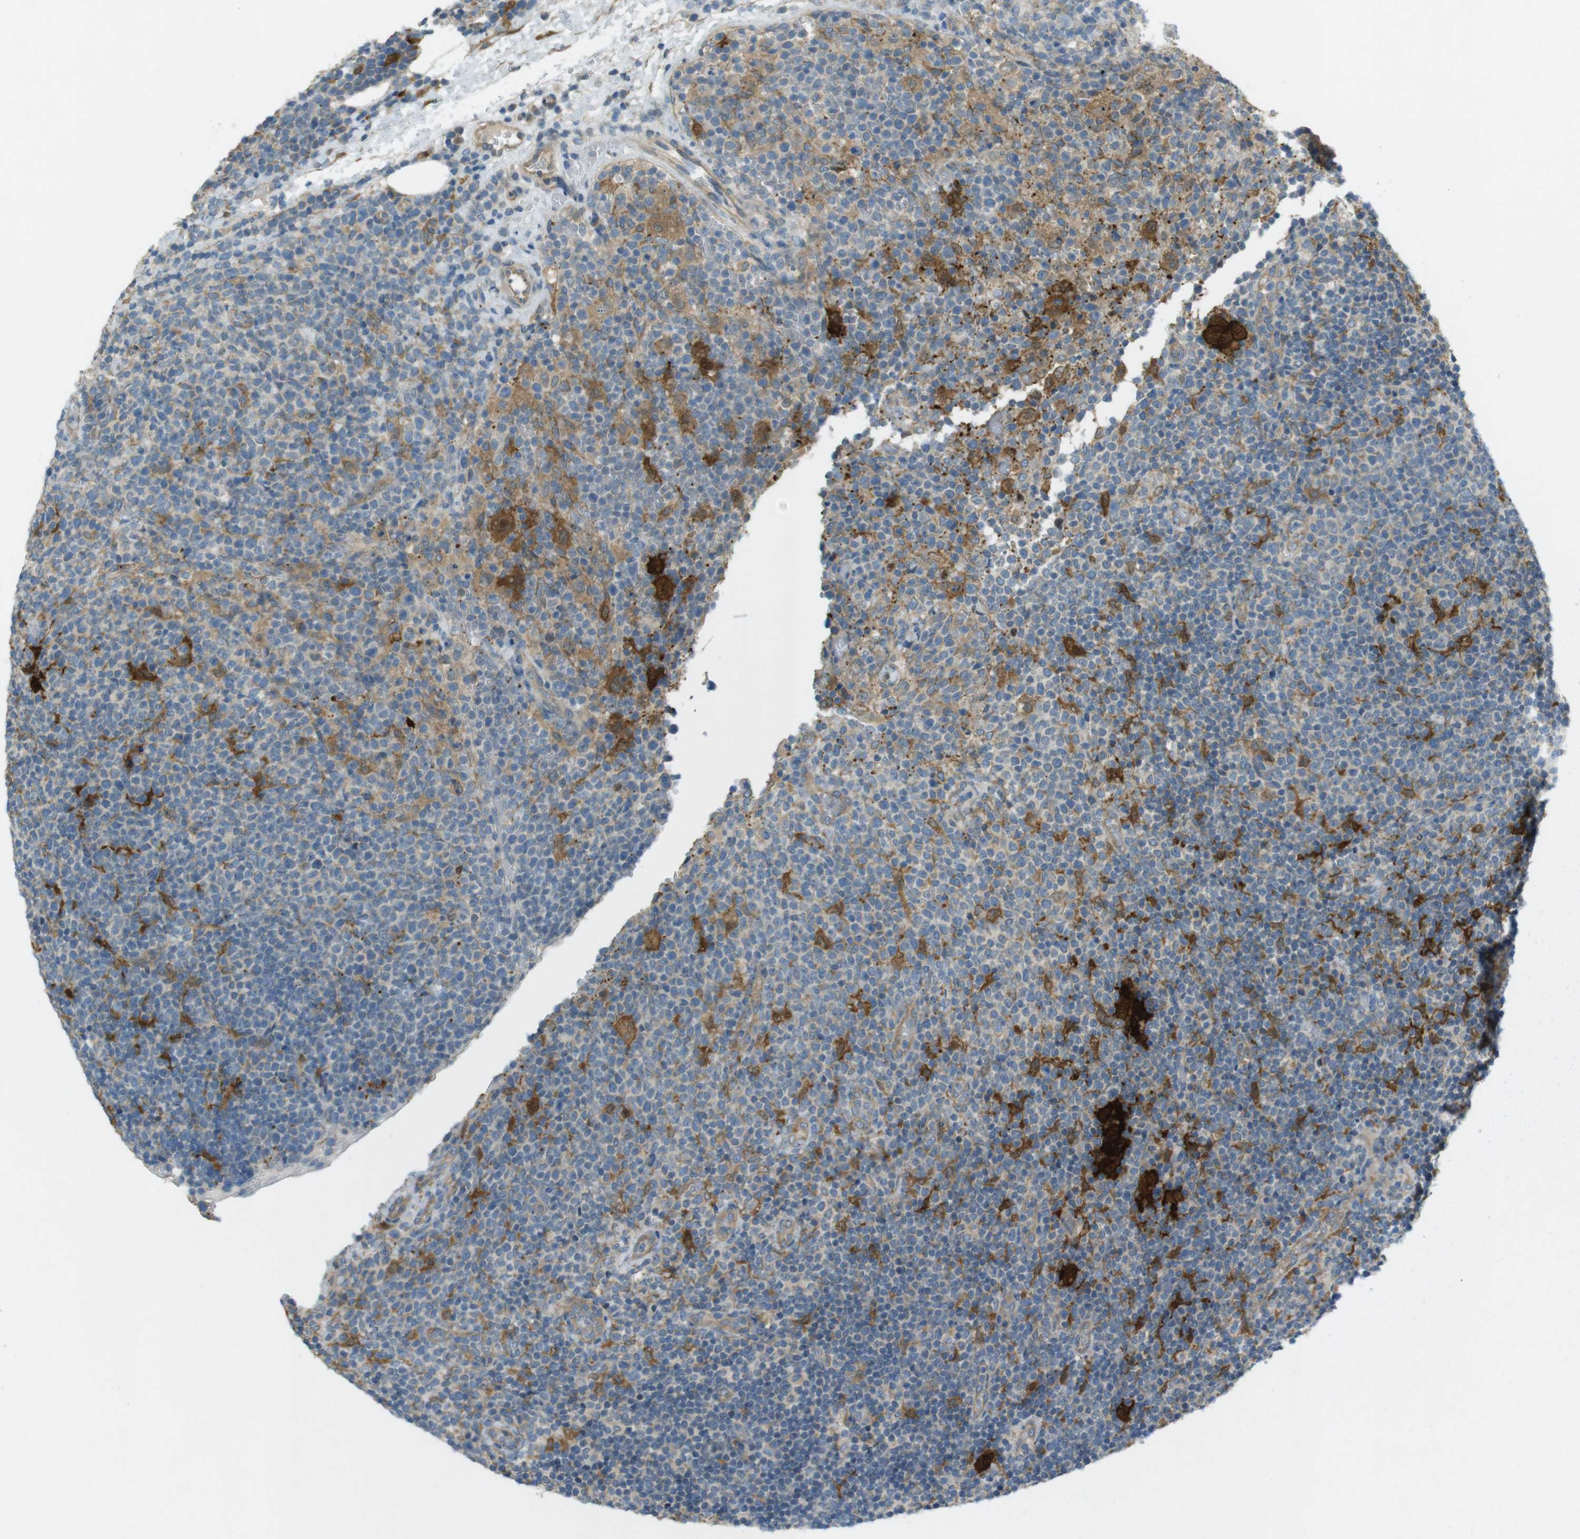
{"staining": {"intensity": "moderate", "quantity": "<25%", "location": "cytoplasmic/membranous"}, "tissue": "lymphoma", "cell_type": "Tumor cells", "image_type": "cancer", "snomed": [{"axis": "morphology", "description": "Malignant lymphoma, non-Hodgkin's type, High grade"}, {"axis": "topography", "description": "Lymph node"}], "caption": "The image shows immunohistochemical staining of high-grade malignant lymphoma, non-Hodgkin's type. There is moderate cytoplasmic/membranous expression is seen in about <25% of tumor cells.", "gene": "TMEM41B", "patient": {"sex": "male", "age": 61}}